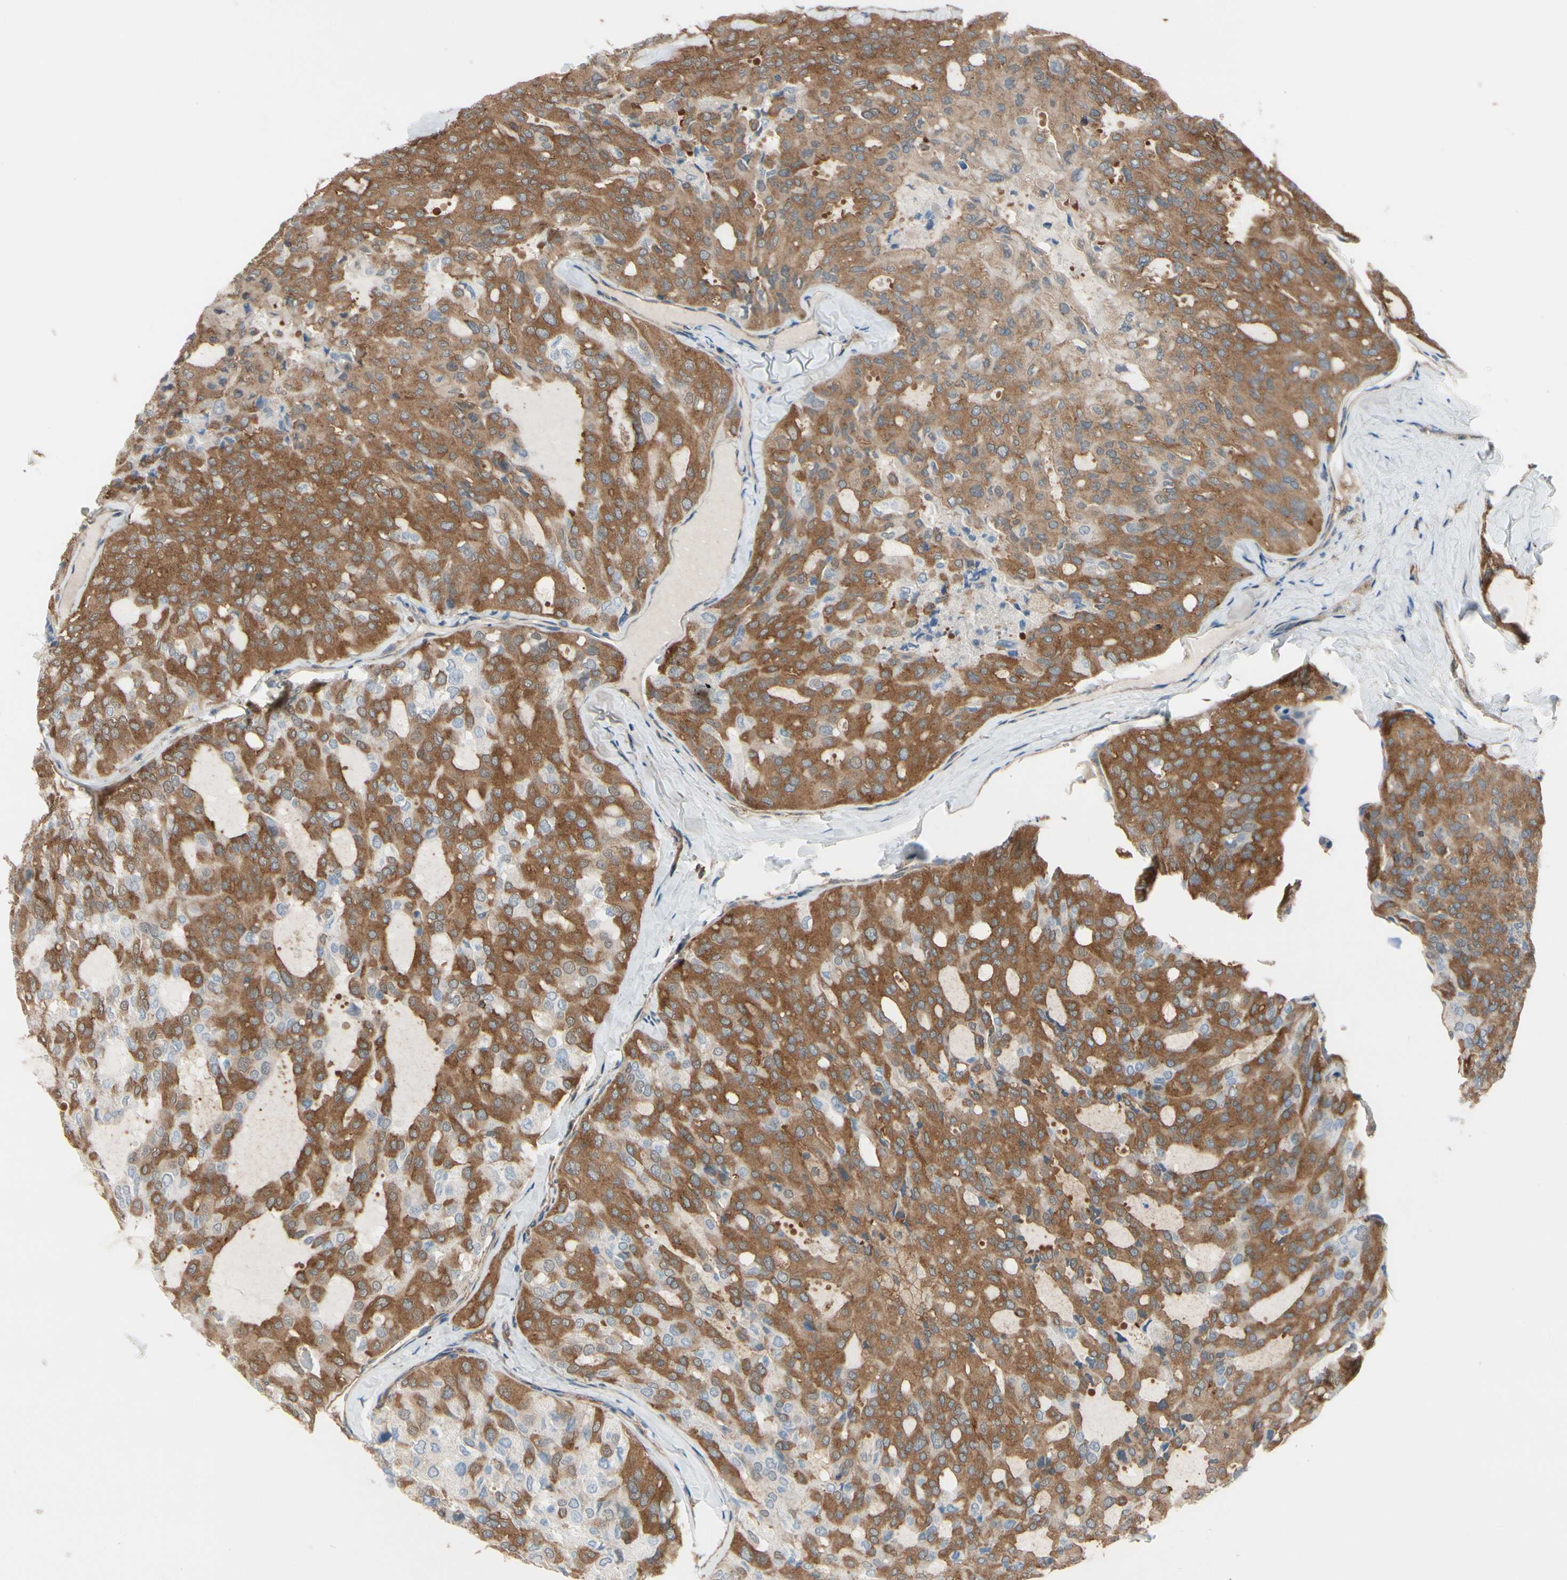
{"staining": {"intensity": "moderate", "quantity": ">75%", "location": "cytoplasmic/membranous"}, "tissue": "thyroid cancer", "cell_type": "Tumor cells", "image_type": "cancer", "snomed": [{"axis": "morphology", "description": "Follicular adenoma carcinoma, NOS"}, {"axis": "topography", "description": "Thyroid gland"}], "caption": "IHC image of neoplastic tissue: thyroid cancer (follicular adenoma carcinoma) stained using immunohistochemistry (IHC) exhibits medium levels of moderate protein expression localized specifically in the cytoplasmic/membranous of tumor cells, appearing as a cytoplasmic/membranous brown color.", "gene": "EPS15", "patient": {"sex": "male", "age": 75}}